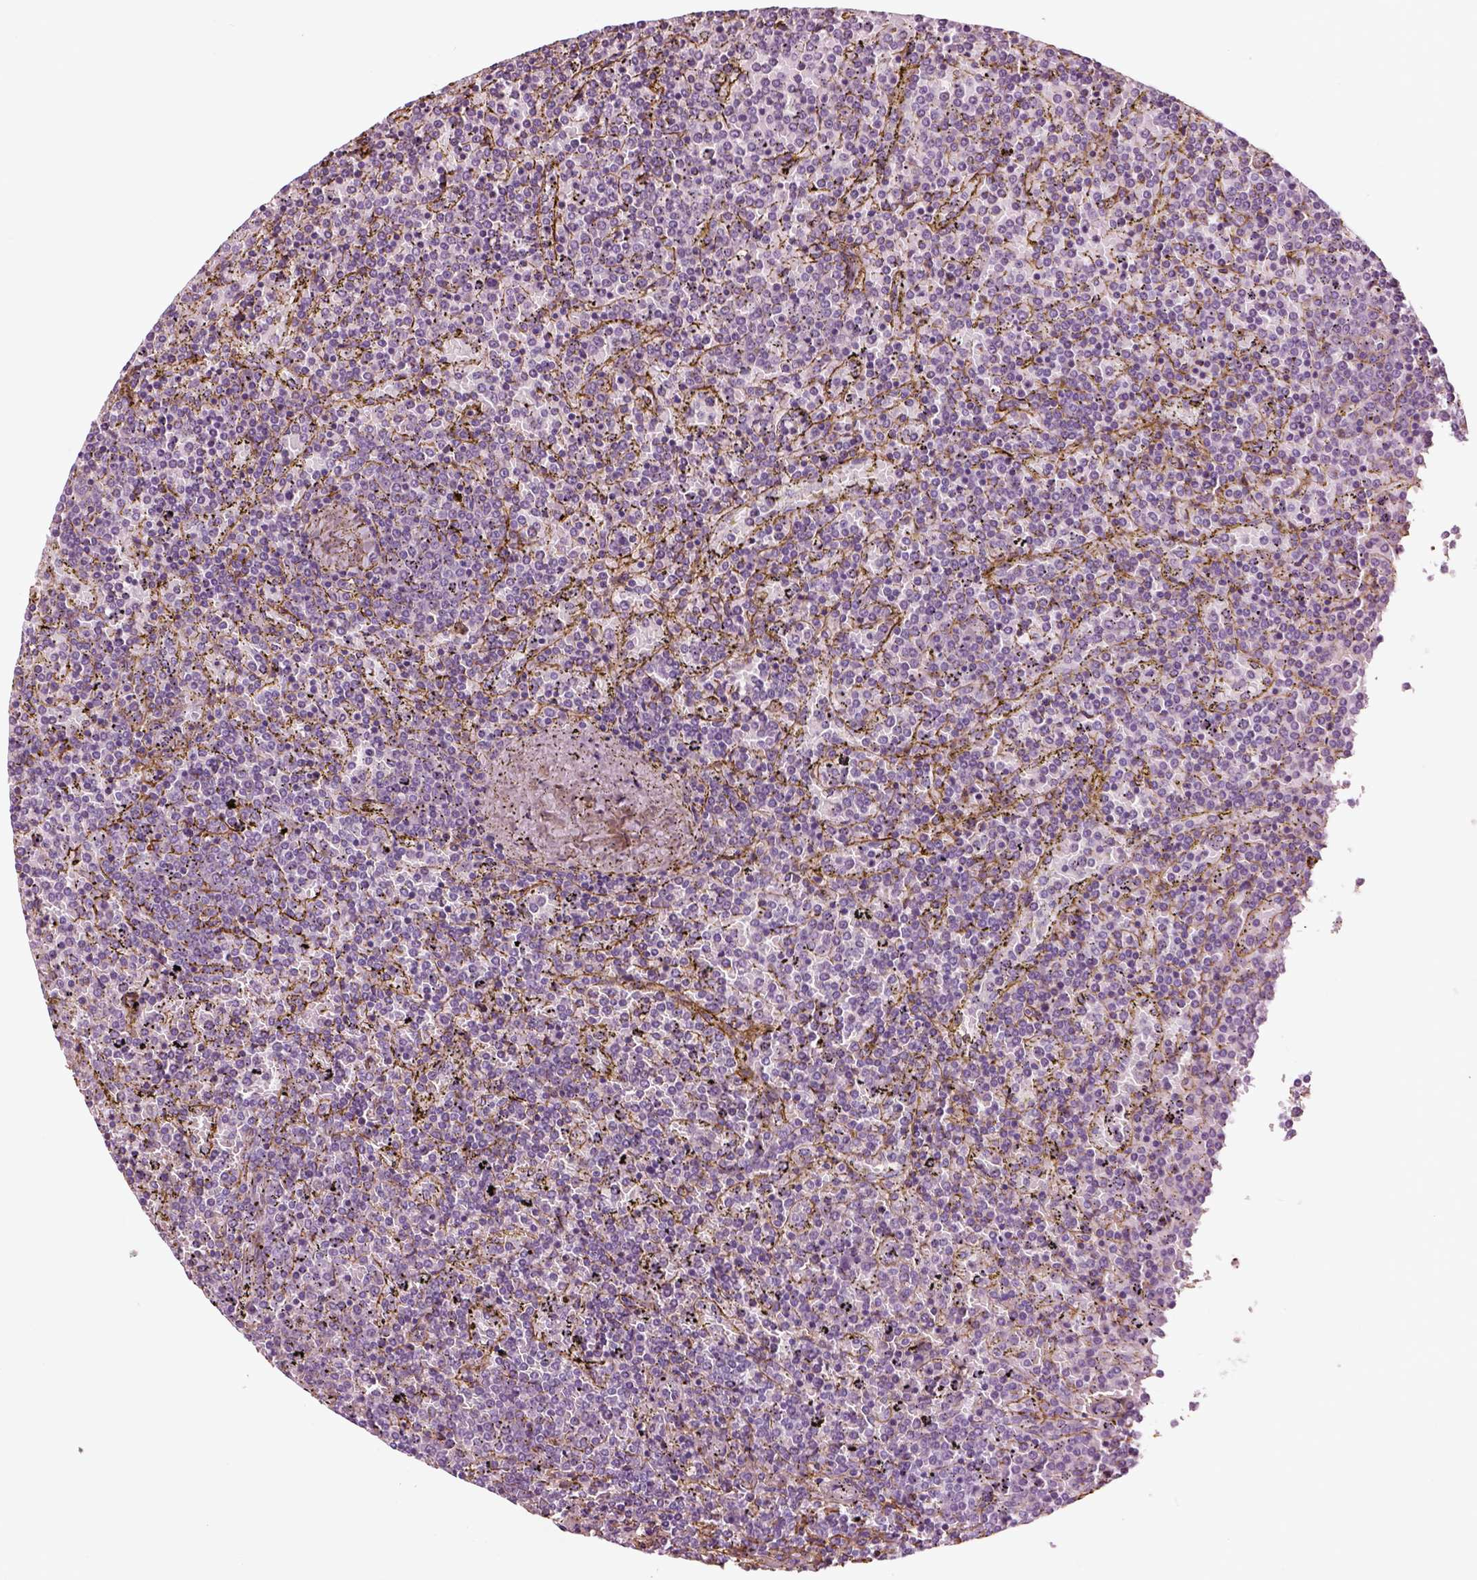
{"staining": {"intensity": "negative", "quantity": "none", "location": "none"}, "tissue": "lymphoma", "cell_type": "Tumor cells", "image_type": "cancer", "snomed": [{"axis": "morphology", "description": "Malignant lymphoma, non-Hodgkin's type, Low grade"}, {"axis": "topography", "description": "Spleen"}], "caption": "A histopathology image of human low-grade malignant lymphoma, non-Hodgkin's type is negative for staining in tumor cells.", "gene": "COL6A2", "patient": {"sex": "female", "age": 77}}